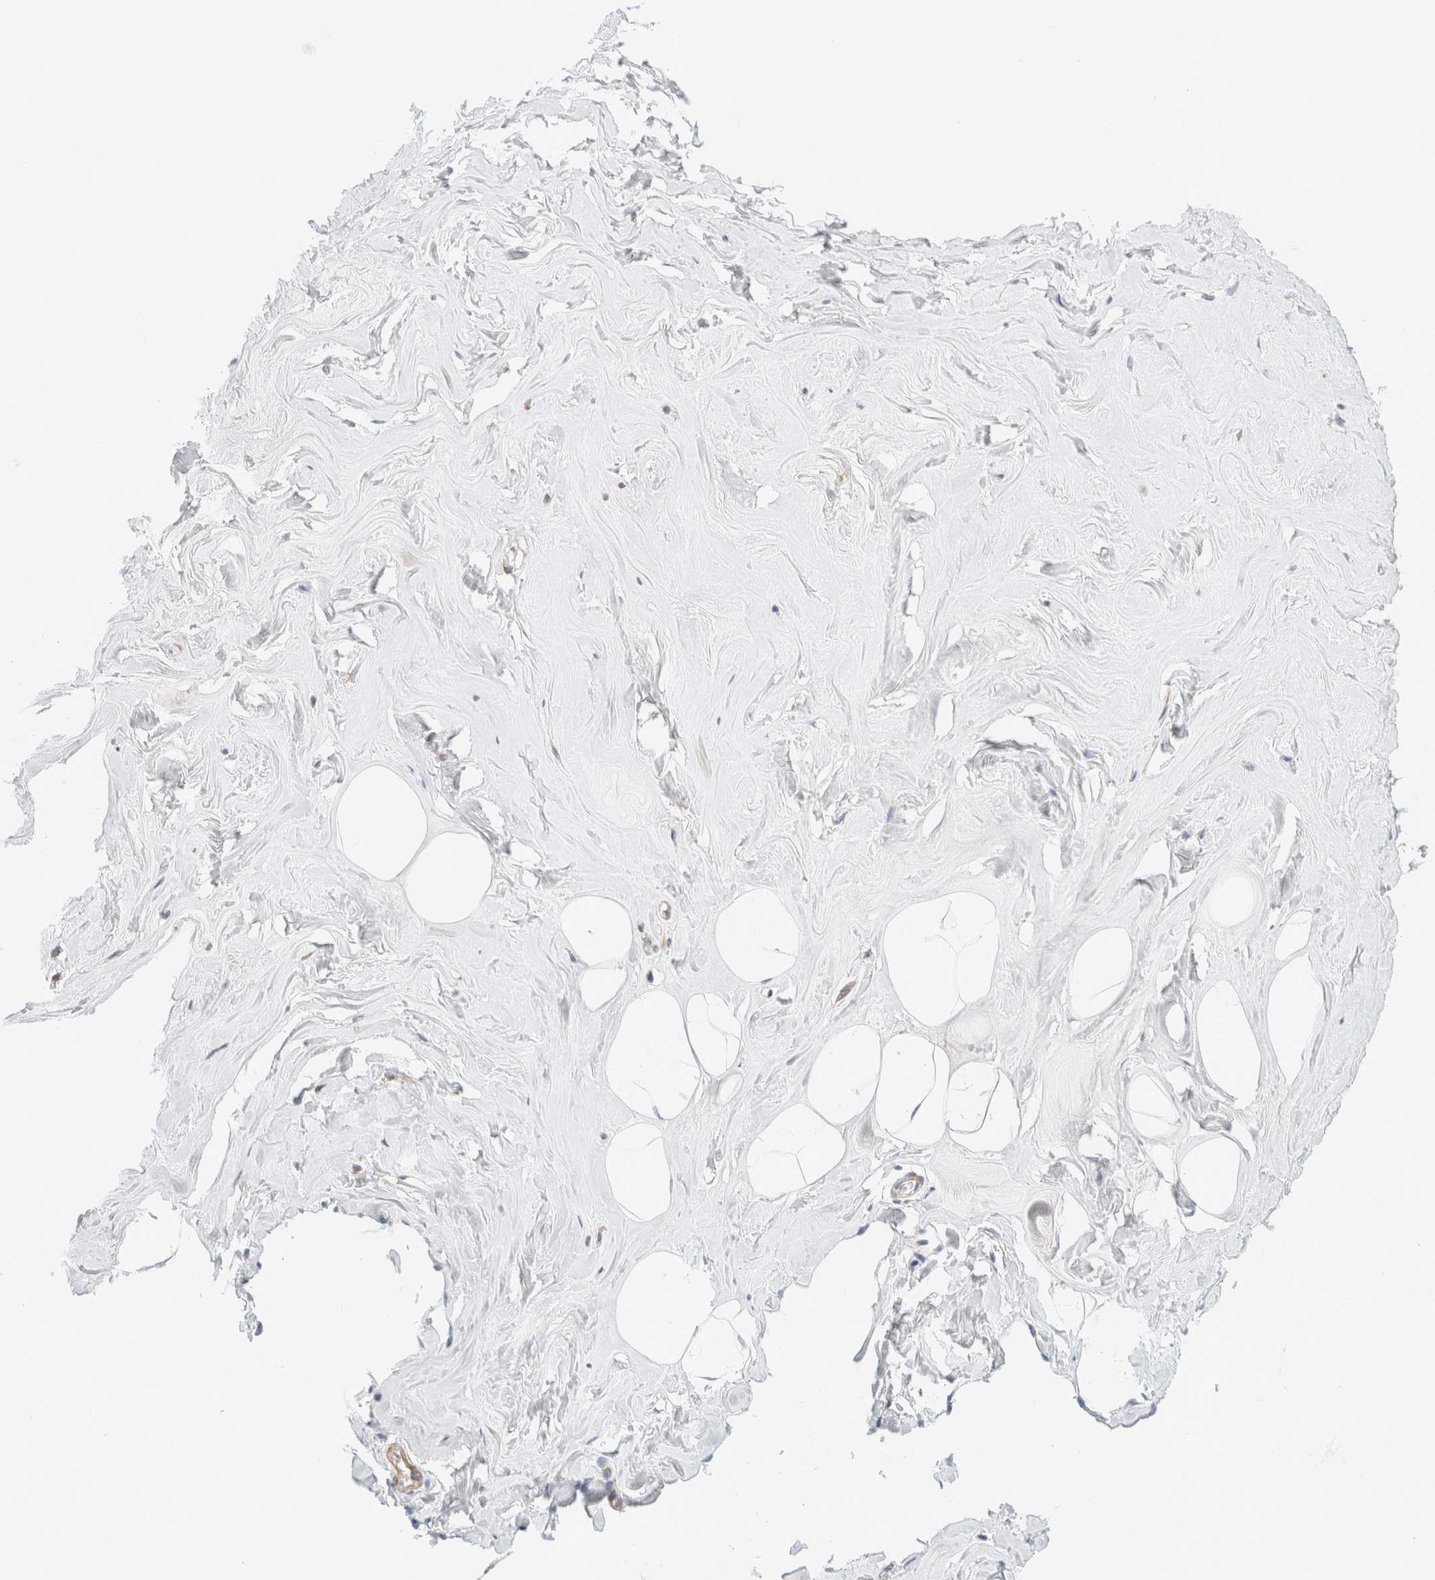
{"staining": {"intensity": "weak", "quantity": "<25%", "location": "cytoplasmic/membranous"}, "tissue": "adipose tissue", "cell_type": "Adipocytes", "image_type": "normal", "snomed": [{"axis": "morphology", "description": "Normal tissue, NOS"}, {"axis": "morphology", "description": "Fibrosis, NOS"}, {"axis": "topography", "description": "Breast"}, {"axis": "topography", "description": "Adipose tissue"}], "caption": "The immunohistochemistry (IHC) photomicrograph has no significant expression in adipocytes of adipose tissue.", "gene": "MRM3", "patient": {"sex": "female", "age": 39}}